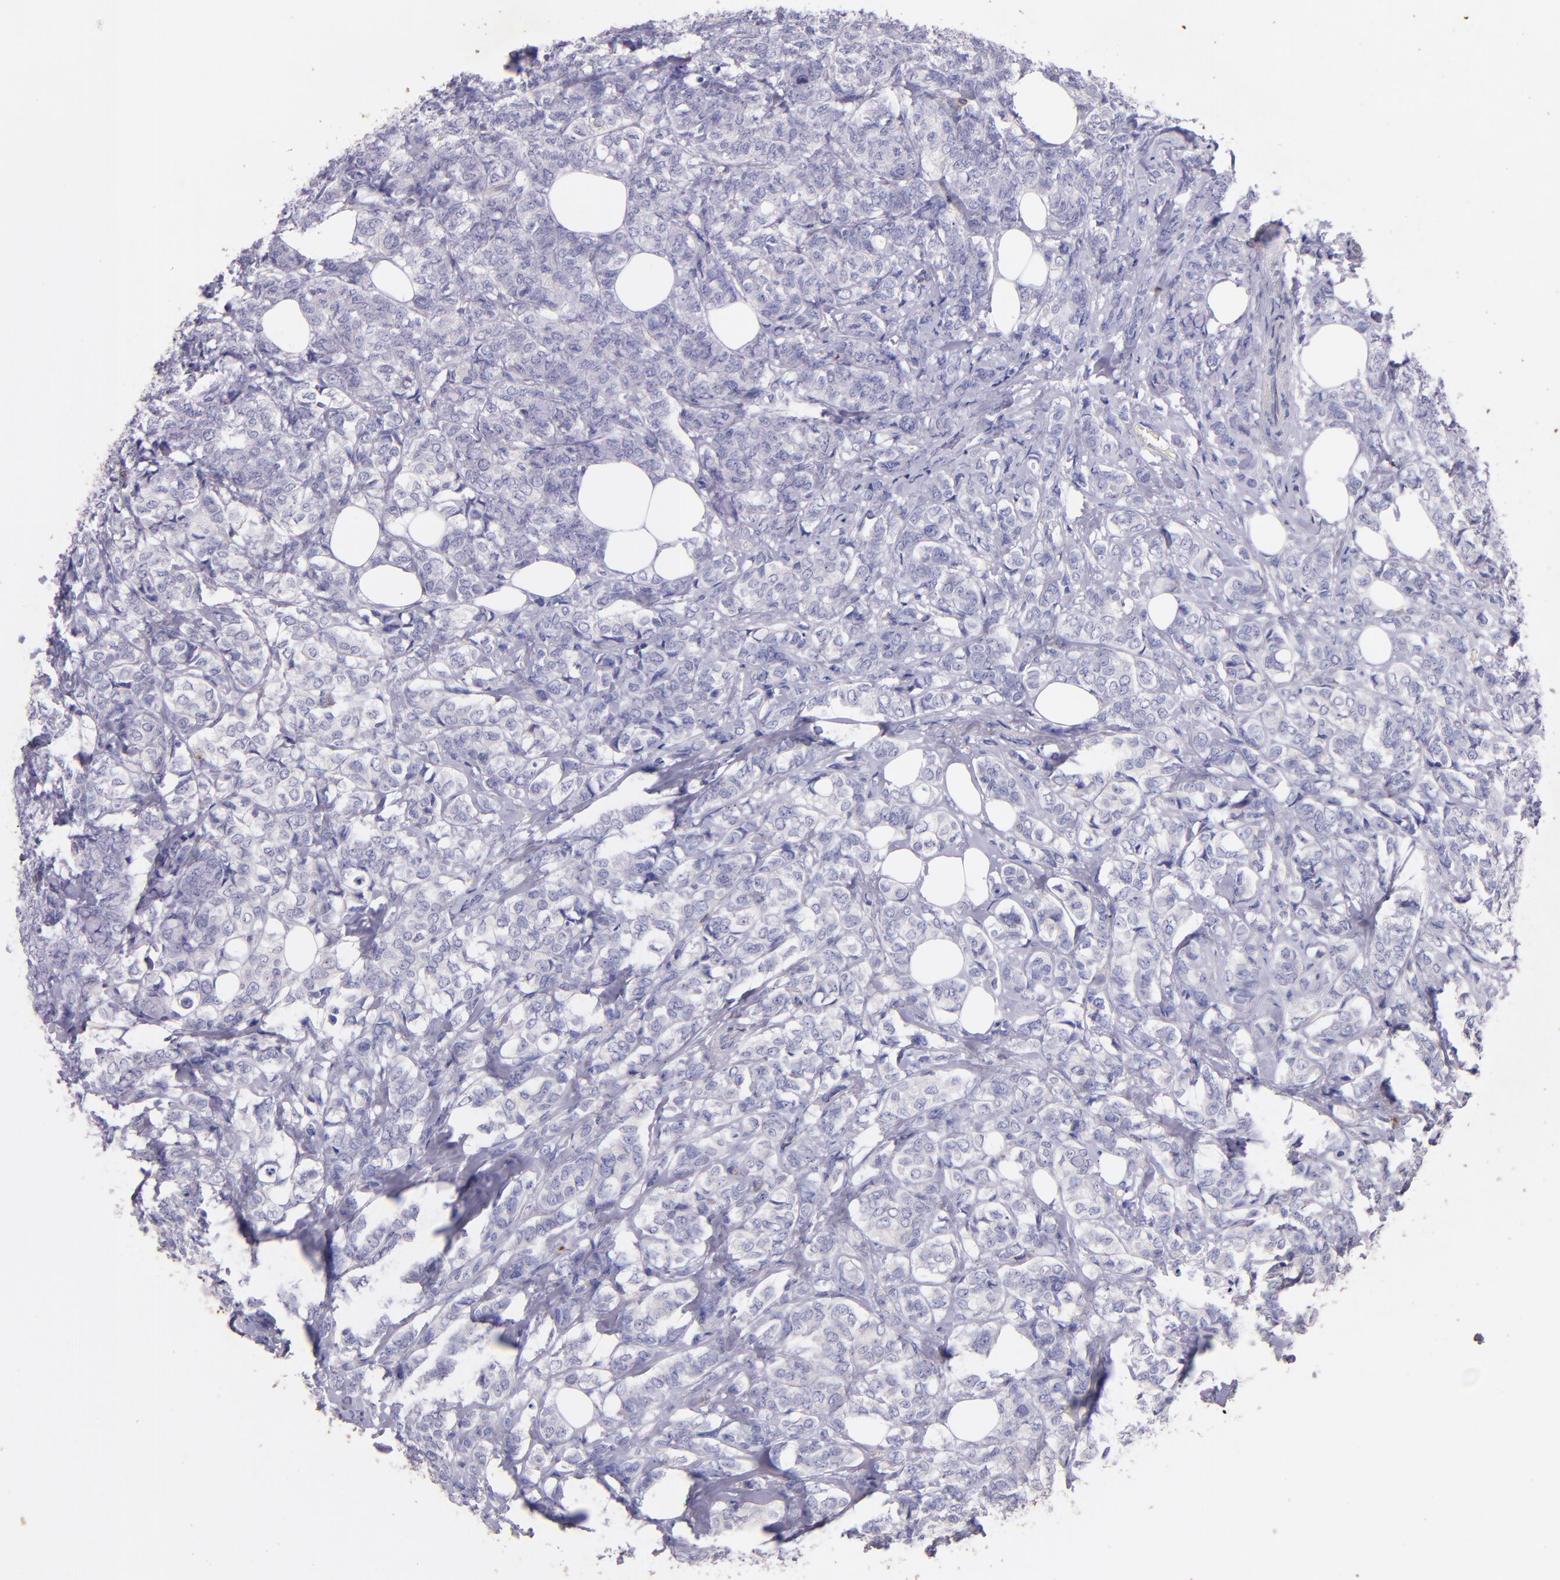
{"staining": {"intensity": "negative", "quantity": "none", "location": "none"}, "tissue": "breast cancer", "cell_type": "Tumor cells", "image_type": "cancer", "snomed": [{"axis": "morphology", "description": "Lobular carcinoma"}, {"axis": "topography", "description": "Breast"}], "caption": "Immunohistochemistry of human breast cancer (lobular carcinoma) displays no positivity in tumor cells.", "gene": "RET", "patient": {"sex": "female", "age": 60}}